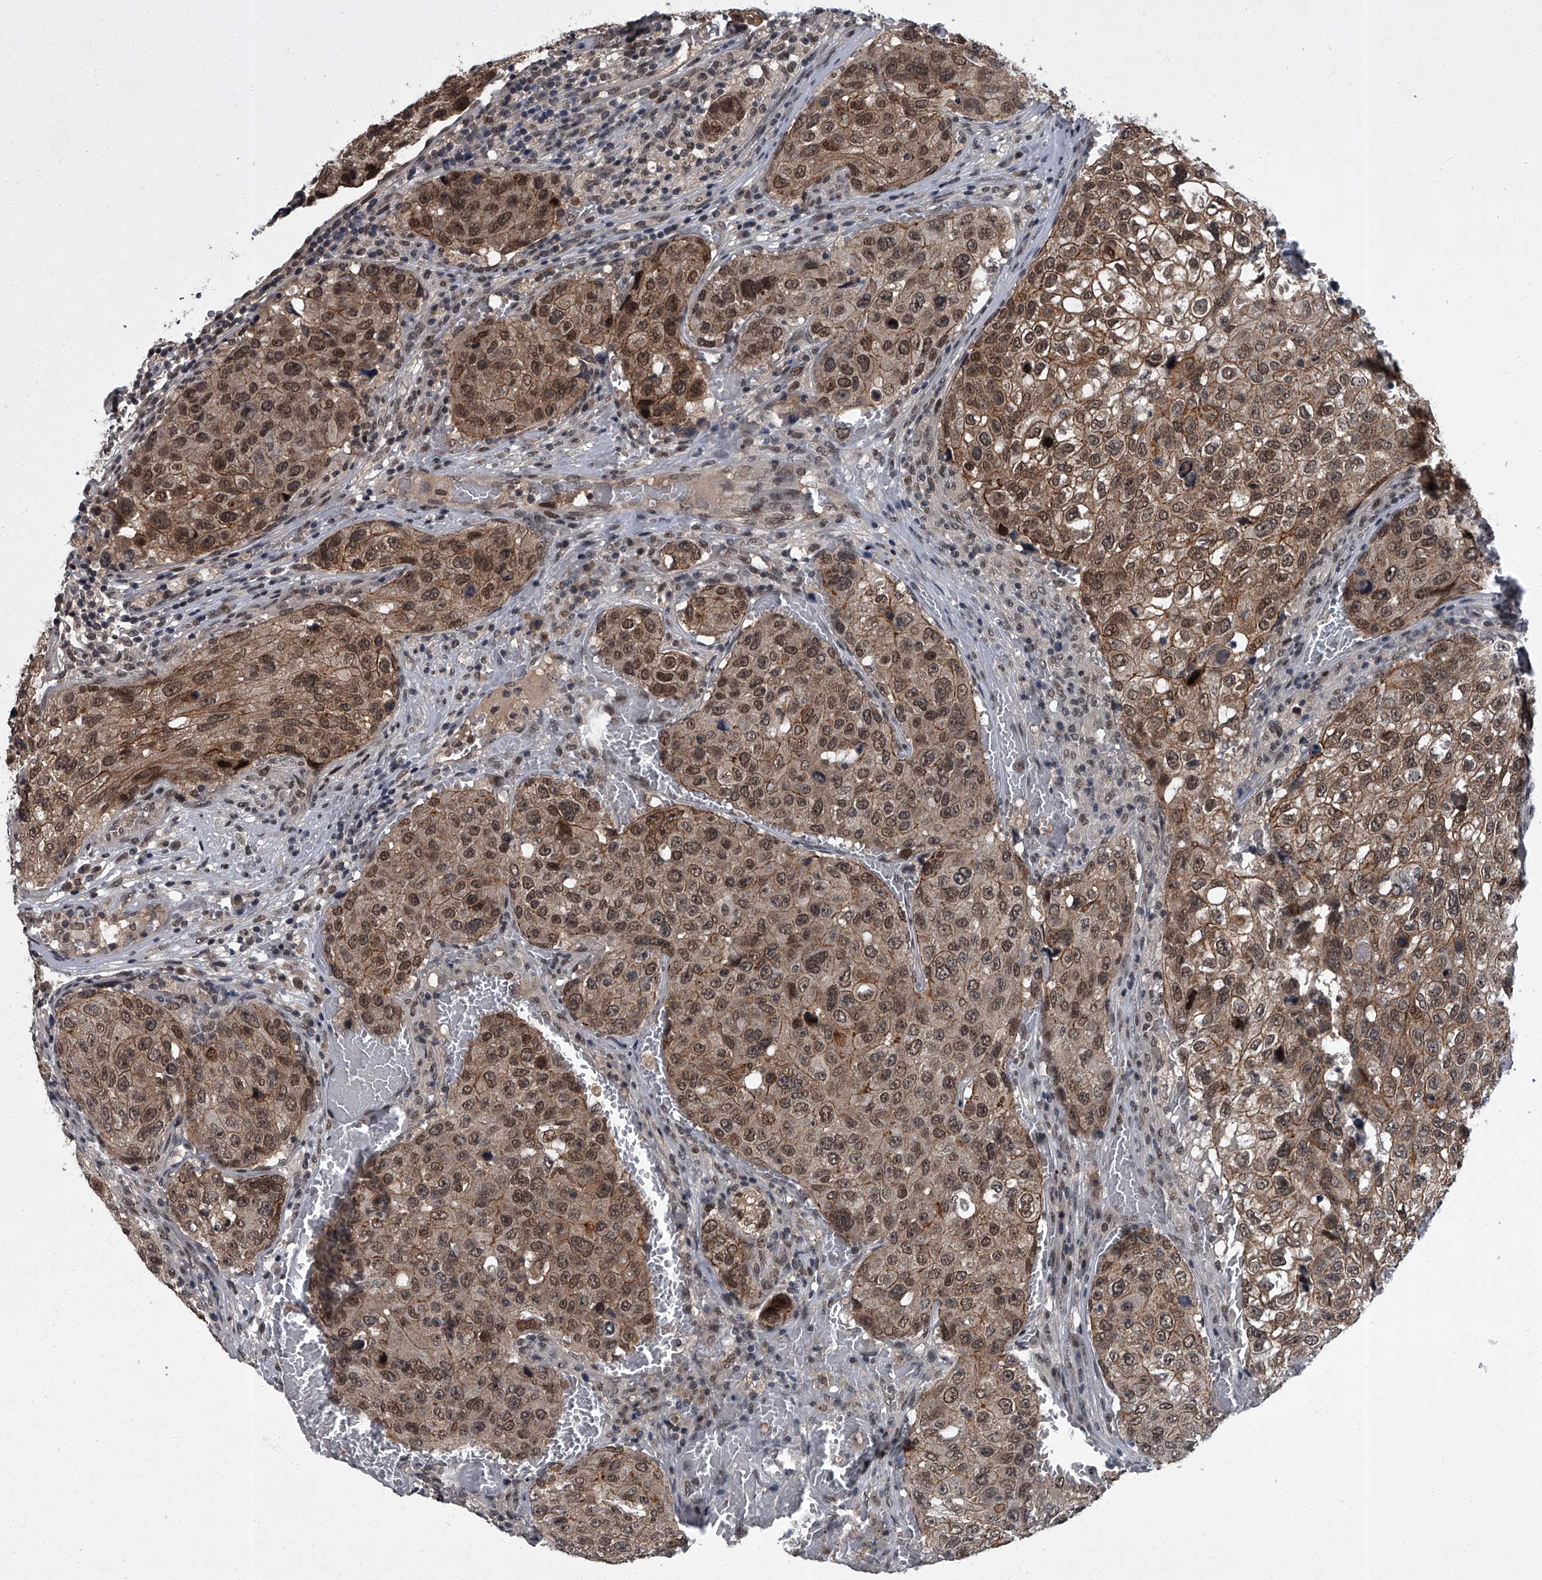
{"staining": {"intensity": "moderate", "quantity": ">75%", "location": "cytoplasmic/membranous,nuclear"}, "tissue": "urothelial cancer", "cell_type": "Tumor cells", "image_type": "cancer", "snomed": [{"axis": "morphology", "description": "Urothelial carcinoma, High grade"}, {"axis": "topography", "description": "Lymph node"}, {"axis": "topography", "description": "Urinary bladder"}], "caption": "Urothelial cancer stained for a protein shows moderate cytoplasmic/membranous and nuclear positivity in tumor cells.", "gene": "ZNF518B", "patient": {"sex": "male", "age": 51}}